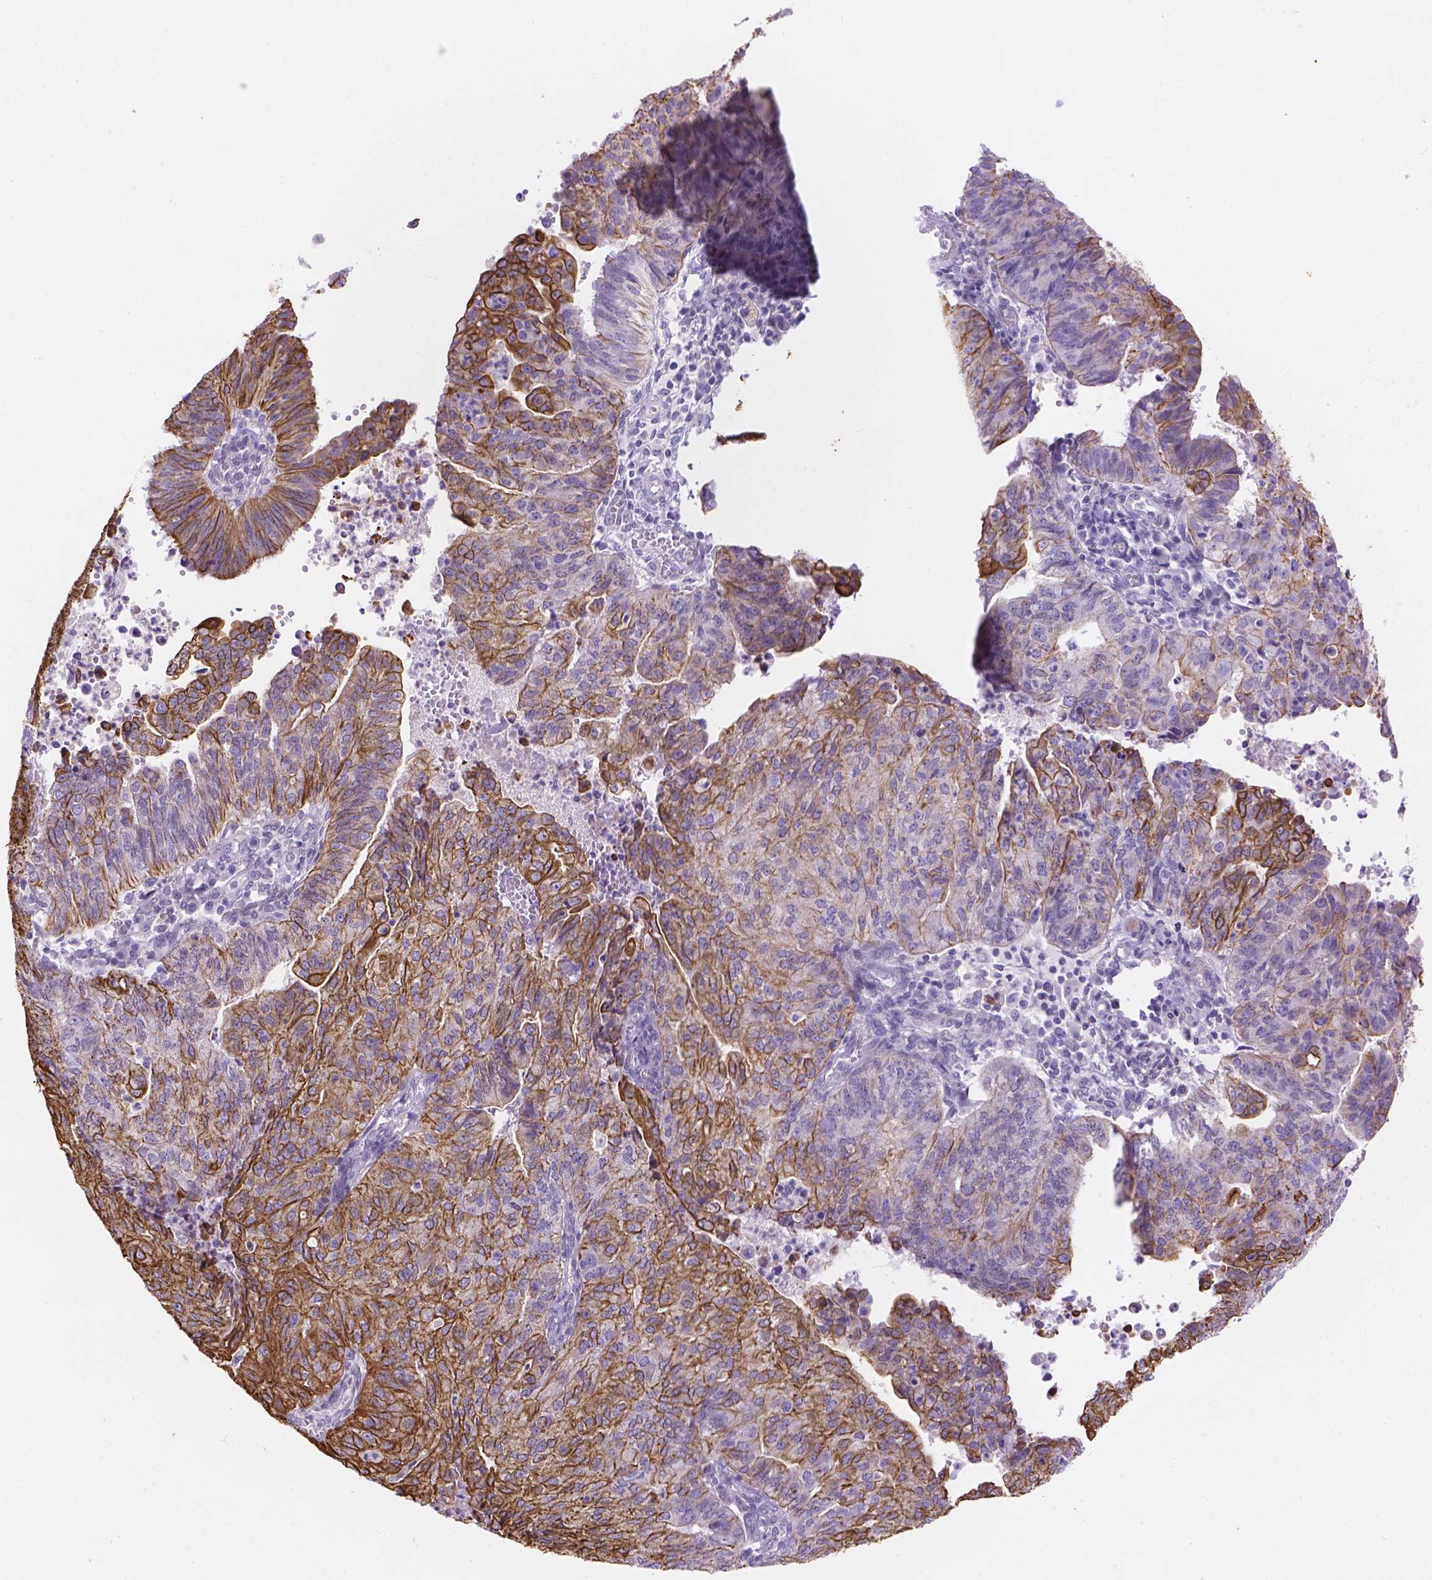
{"staining": {"intensity": "moderate", "quantity": "25%-75%", "location": "cytoplasmic/membranous"}, "tissue": "endometrial cancer", "cell_type": "Tumor cells", "image_type": "cancer", "snomed": [{"axis": "morphology", "description": "Adenocarcinoma, NOS"}, {"axis": "topography", "description": "Endometrium"}], "caption": "Adenocarcinoma (endometrial) stained for a protein displays moderate cytoplasmic/membranous positivity in tumor cells. Nuclei are stained in blue.", "gene": "DMWD", "patient": {"sex": "female", "age": 82}}